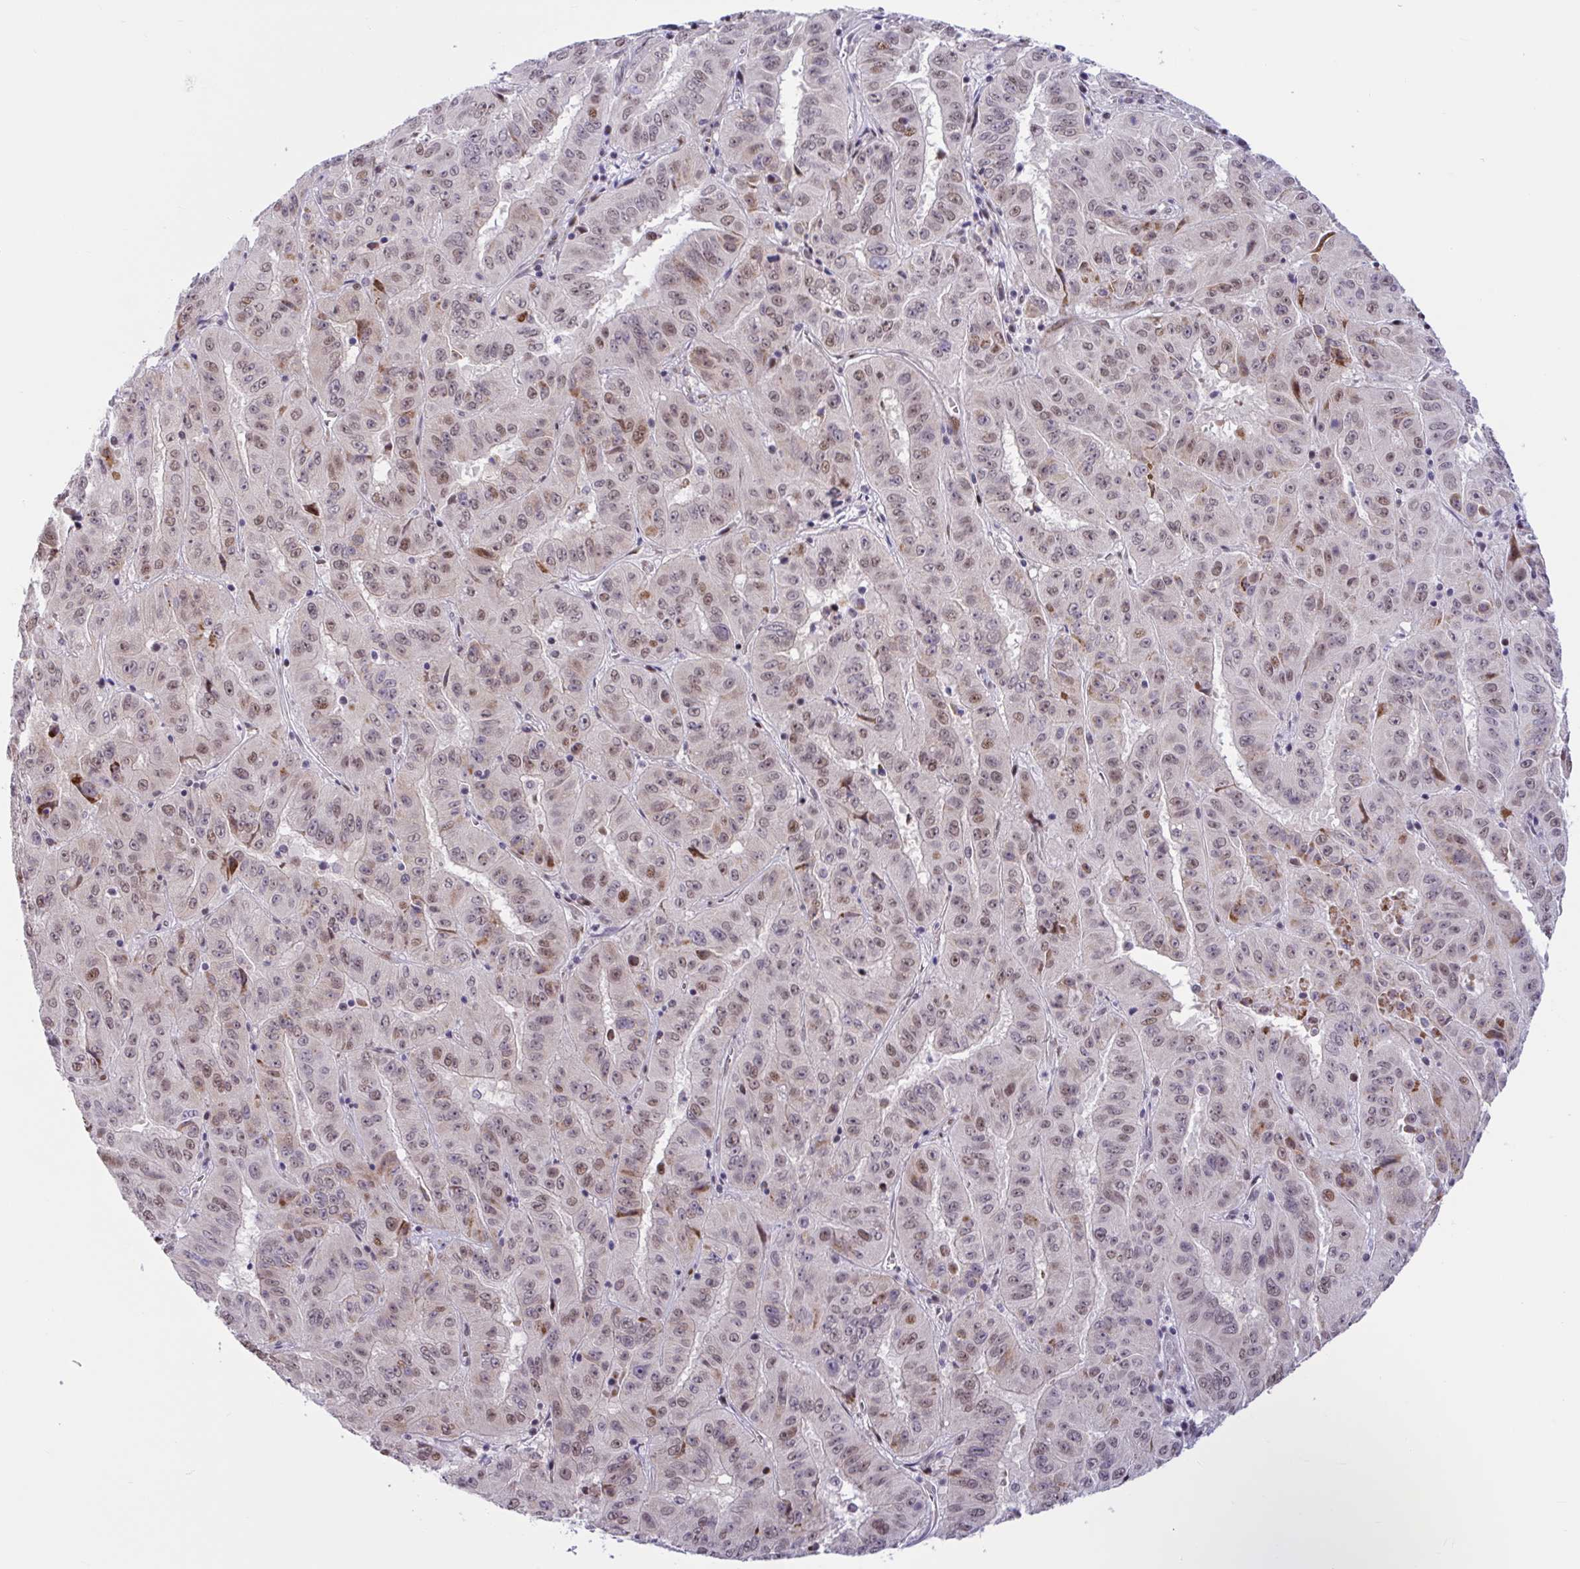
{"staining": {"intensity": "moderate", "quantity": "25%-75%", "location": "nuclear"}, "tissue": "pancreatic cancer", "cell_type": "Tumor cells", "image_type": "cancer", "snomed": [{"axis": "morphology", "description": "Adenocarcinoma, NOS"}, {"axis": "topography", "description": "Pancreas"}], "caption": "Protein staining of pancreatic cancer tissue shows moderate nuclear staining in approximately 25%-75% of tumor cells.", "gene": "RBL1", "patient": {"sex": "male", "age": 63}}